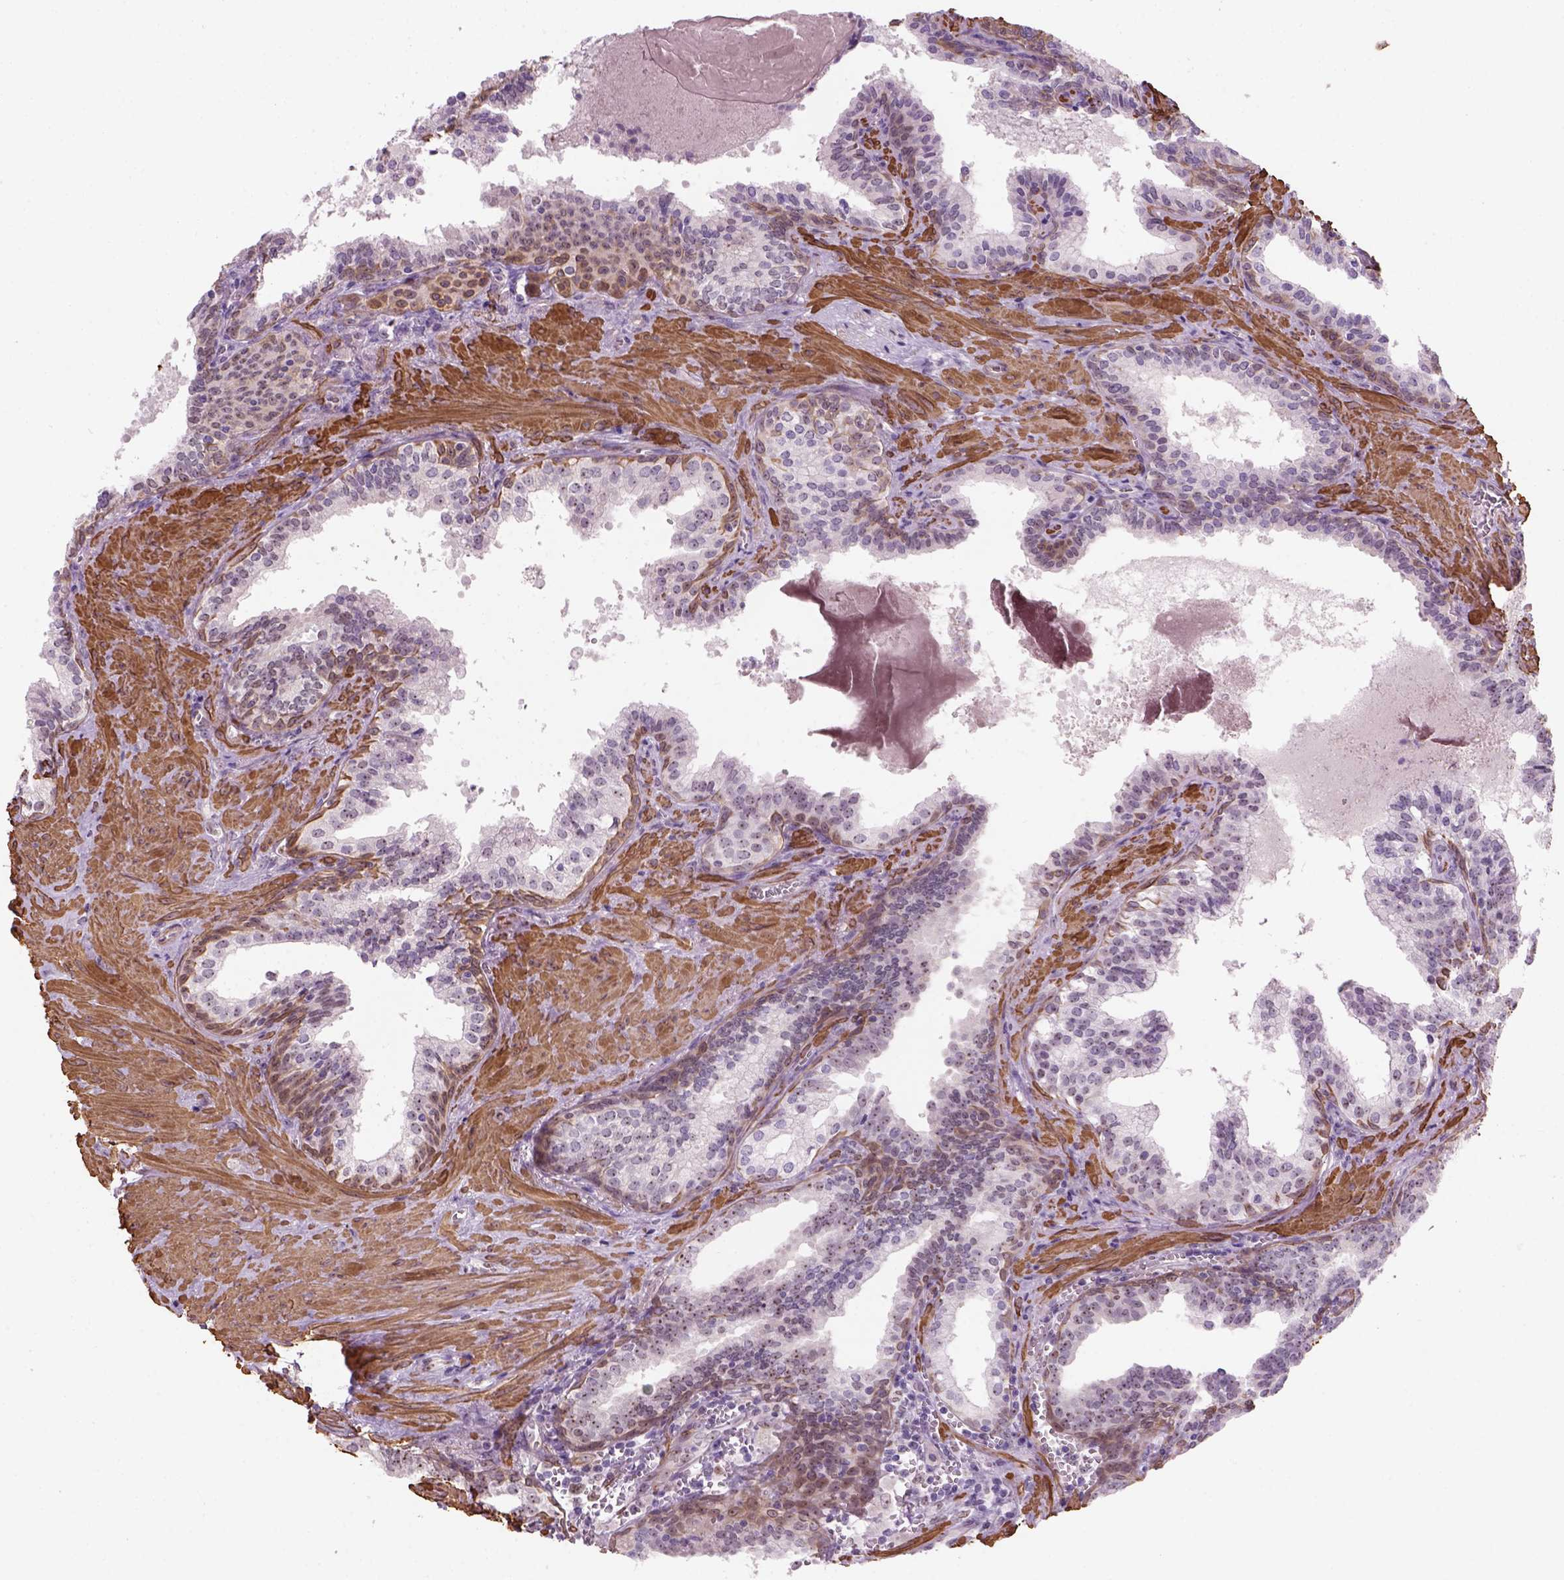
{"staining": {"intensity": "moderate", "quantity": "25%-75%", "location": "nuclear"}, "tissue": "prostate cancer", "cell_type": "Tumor cells", "image_type": "cancer", "snomed": [{"axis": "morphology", "description": "Adenocarcinoma, High grade"}, {"axis": "topography", "description": "Prostate"}], "caption": "This image demonstrates immunohistochemistry staining of human adenocarcinoma (high-grade) (prostate), with medium moderate nuclear positivity in about 25%-75% of tumor cells.", "gene": "RRS1", "patient": {"sex": "male", "age": 68}}